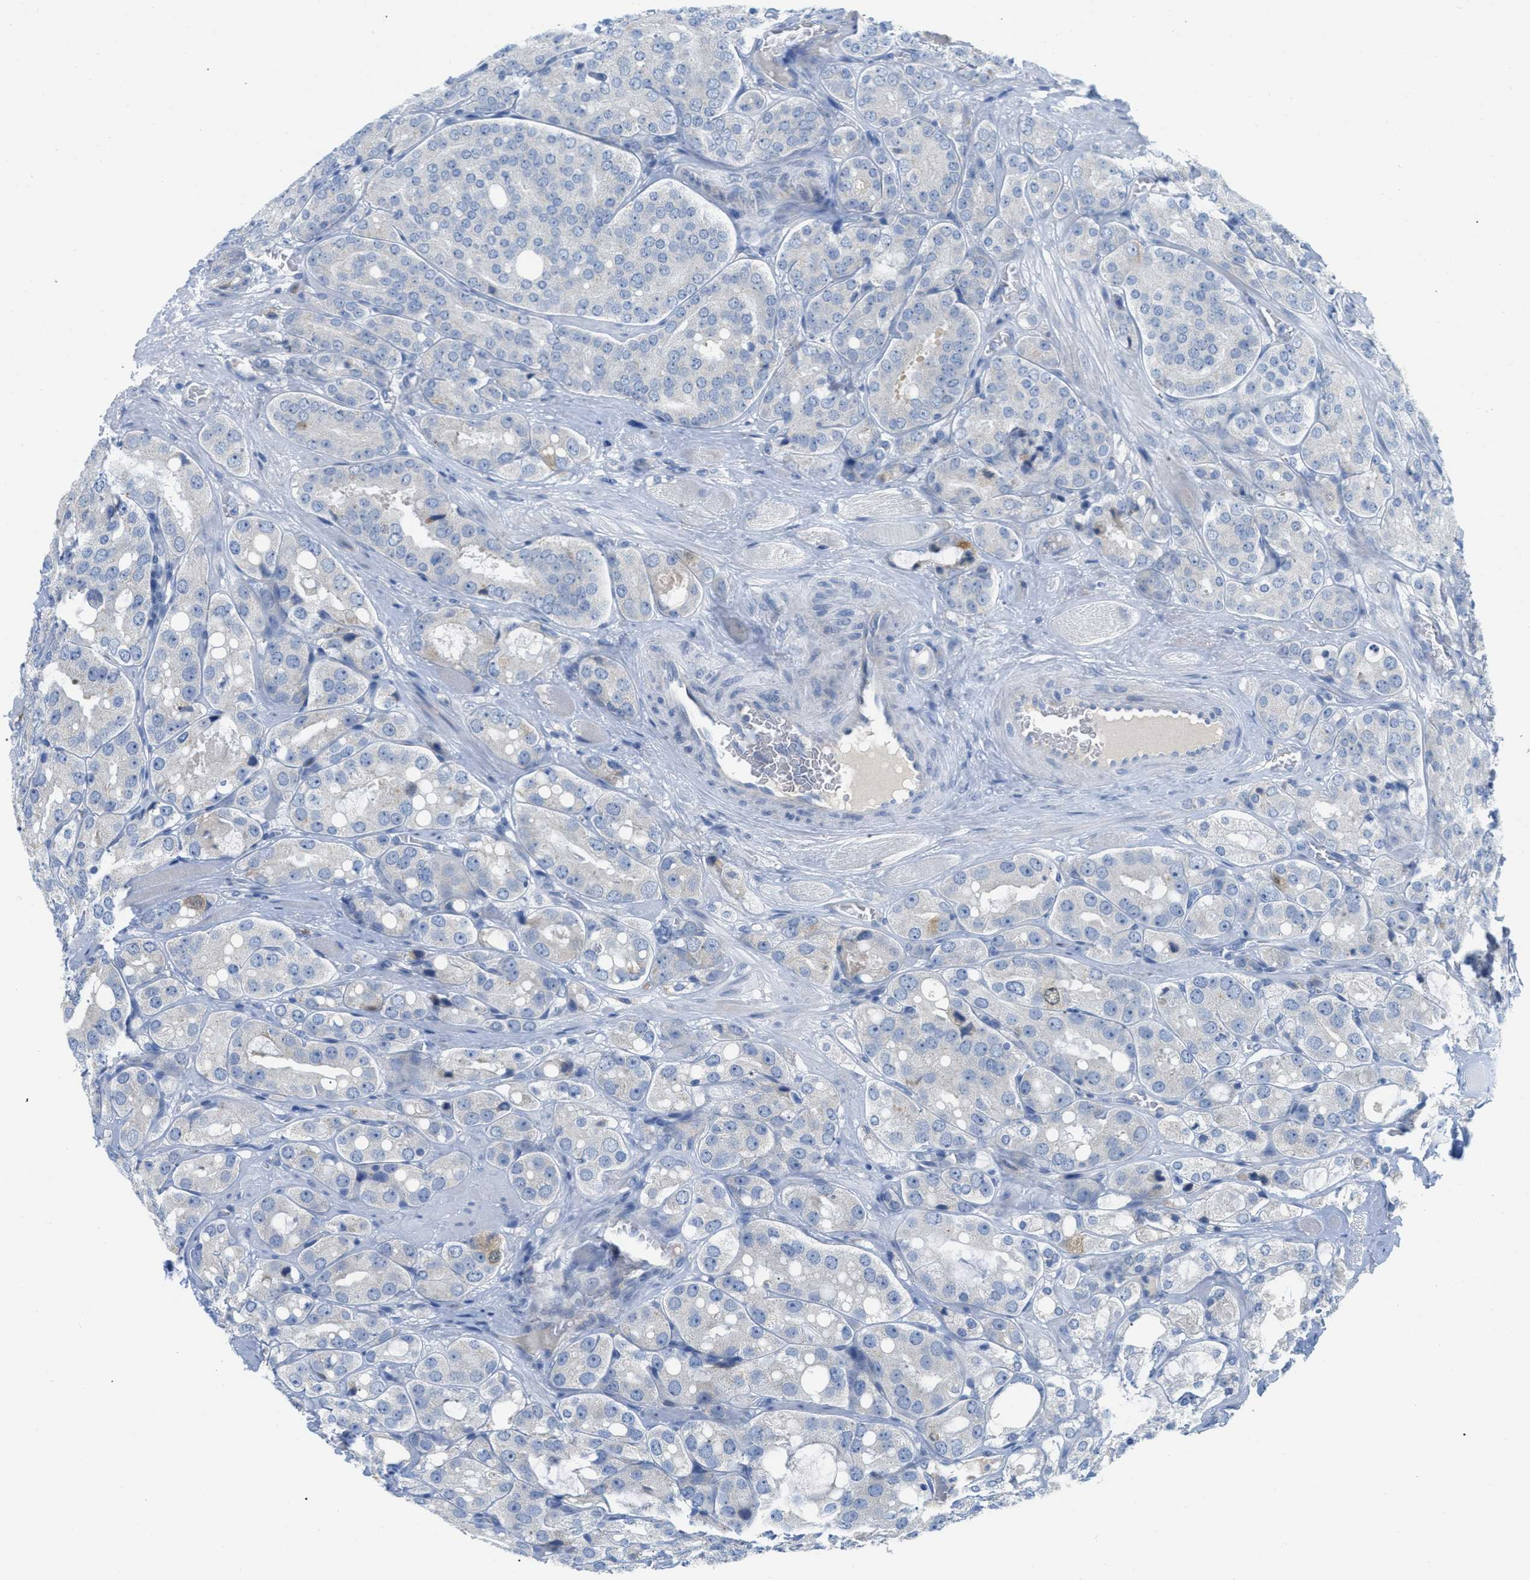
{"staining": {"intensity": "negative", "quantity": "none", "location": "none"}, "tissue": "prostate cancer", "cell_type": "Tumor cells", "image_type": "cancer", "snomed": [{"axis": "morphology", "description": "Adenocarcinoma, High grade"}, {"axis": "topography", "description": "Prostate"}], "caption": "This is a photomicrograph of immunohistochemistry (IHC) staining of high-grade adenocarcinoma (prostate), which shows no expression in tumor cells. The staining is performed using DAB brown chromogen with nuclei counter-stained in using hematoxylin.", "gene": "ORC6", "patient": {"sex": "male", "age": 65}}